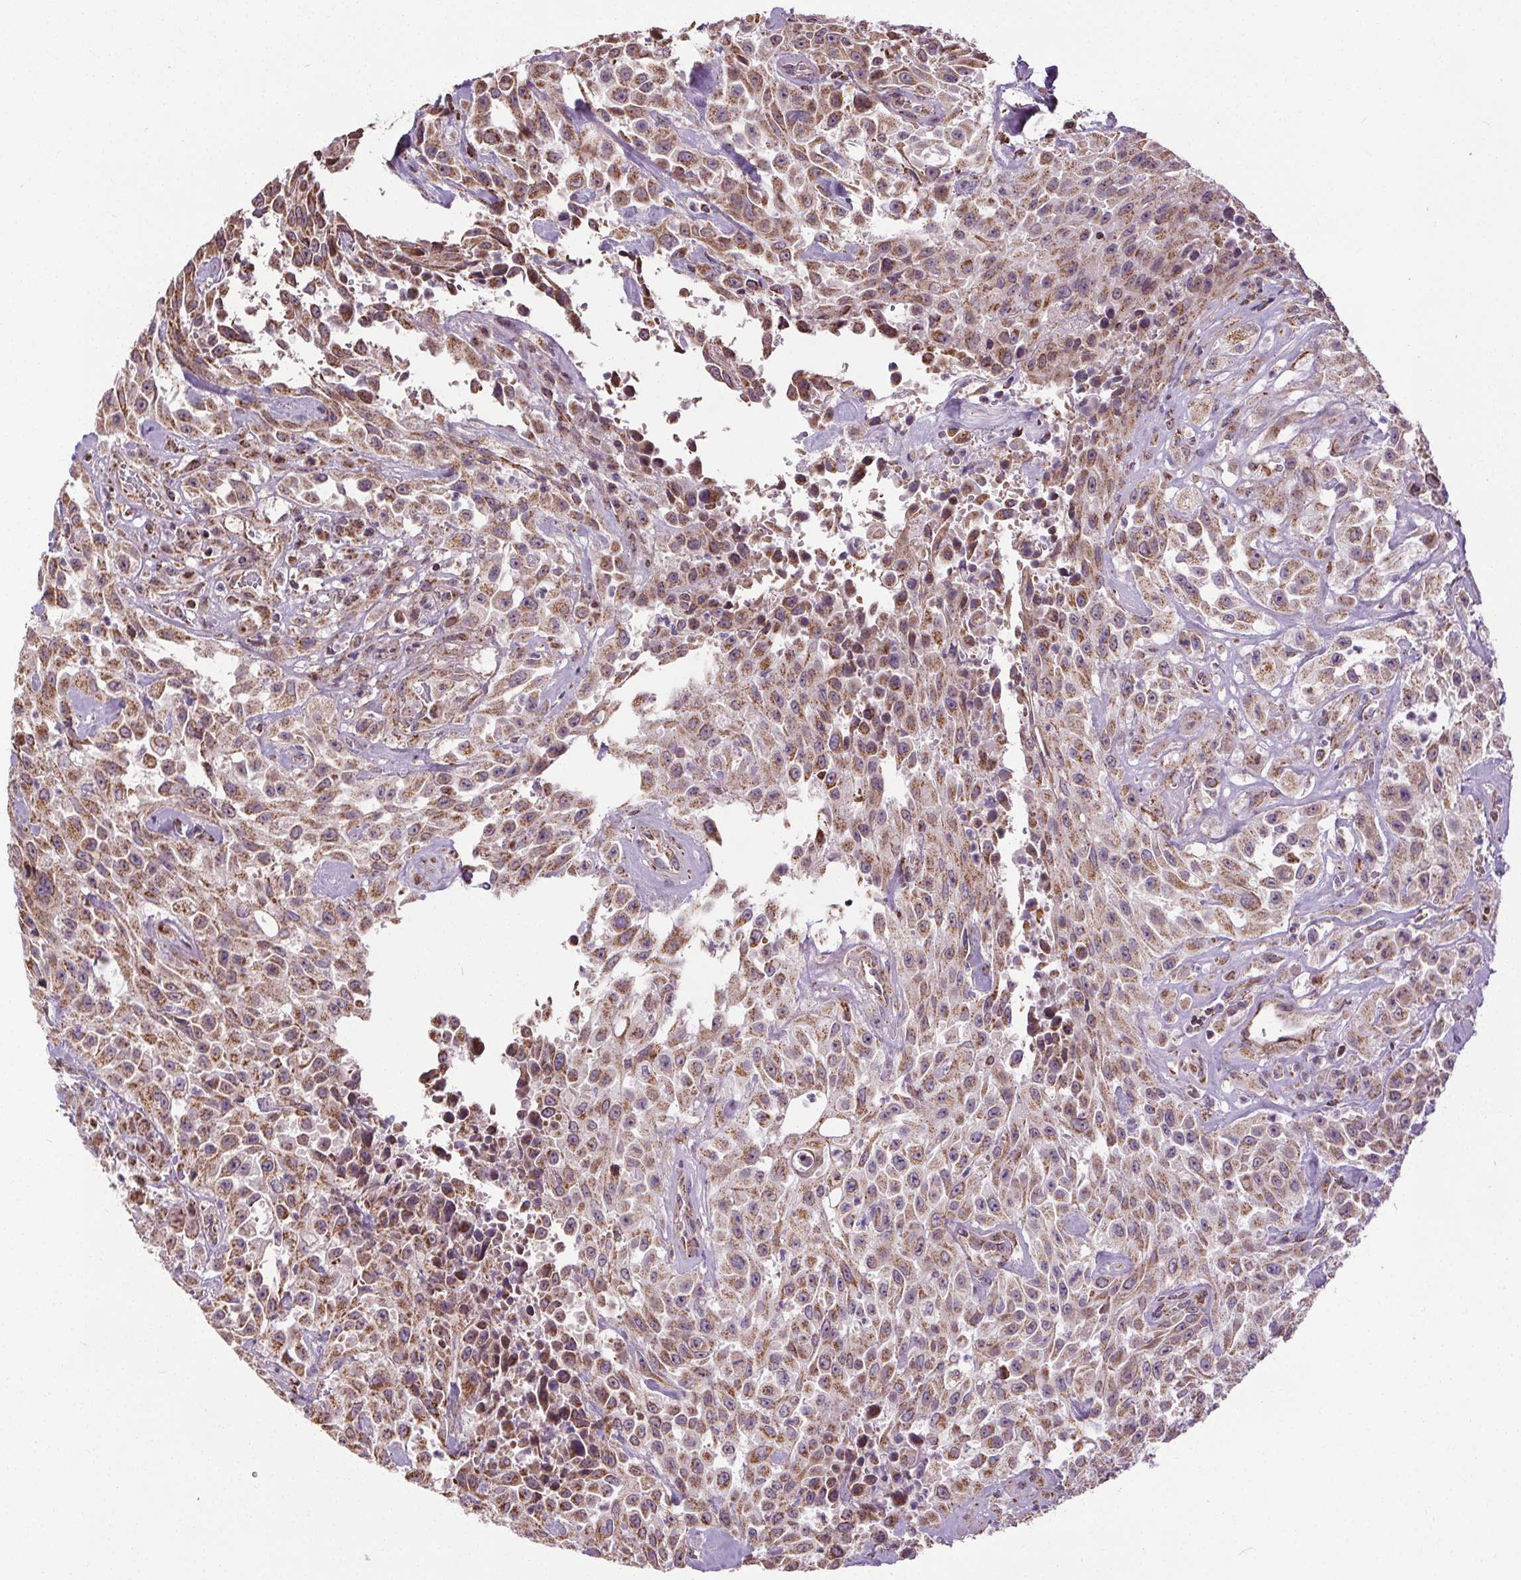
{"staining": {"intensity": "moderate", "quantity": ">75%", "location": "cytoplasmic/membranous"}, "tissue": "urothelial cancer", "cell_type": "Tumor cells", "image_type": "cancer", "snomed": [{"axis": "morphology", "description": "Urothelial carcinoma, High grade"}, {"axis": "topography", "description": "Urinary bladder"}], "caption": "The micrograph shows a brown stain indicating the presence of a protein in the cytoplasmic/membranous of tumor cells in urothelial carcinoma (high-grade).", "gene": "ZNF548", "patient": {"sex": "male", "age": 79}}